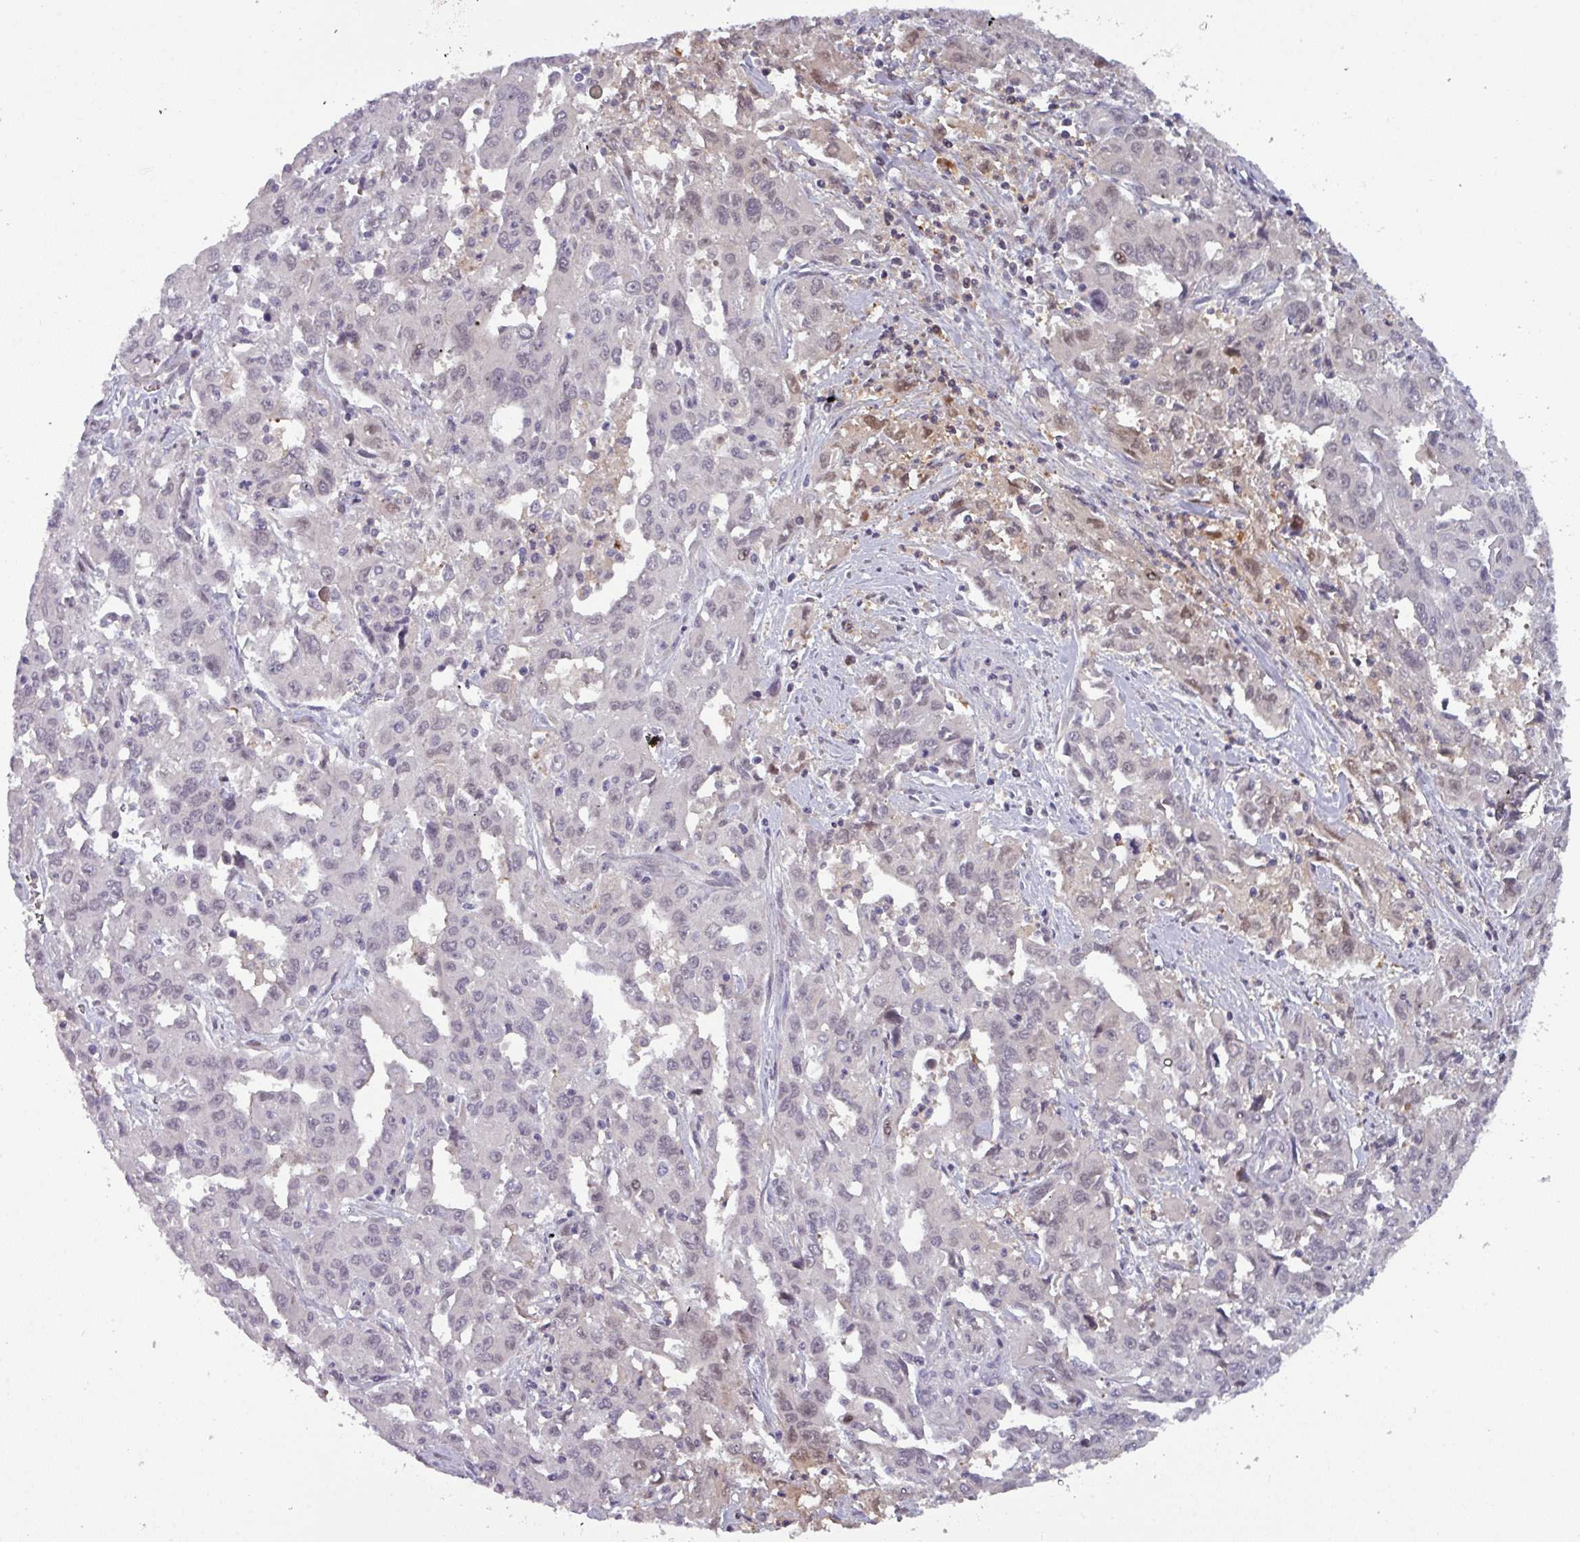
{"staining": {"intensity": "weak", "quantity": "<25%", "location": "nuclear"}, "tissue": "liver cancer", "cell_type": "Tumor cells", "image_type": "cancer", "snomed": [{"axis": "morphology", "description": "Carcinoma, Hepatocellular, NOS"}, {"axis": "topography", "description": "Liver"}], "caption": "DAB (3,3'-diaminobenzidine) immunohistochemical staining of liver cancer (hepatocellular carcinoma) shows no significant expression in tumor cells. (DAB (3,3'-diaminobenzidine) immunohistochemistry (IHC) visualized using brightfield microscopy, high magnification).", "gene": "PRAMEF12", "patient": {"sex": "male", "age": 63}}